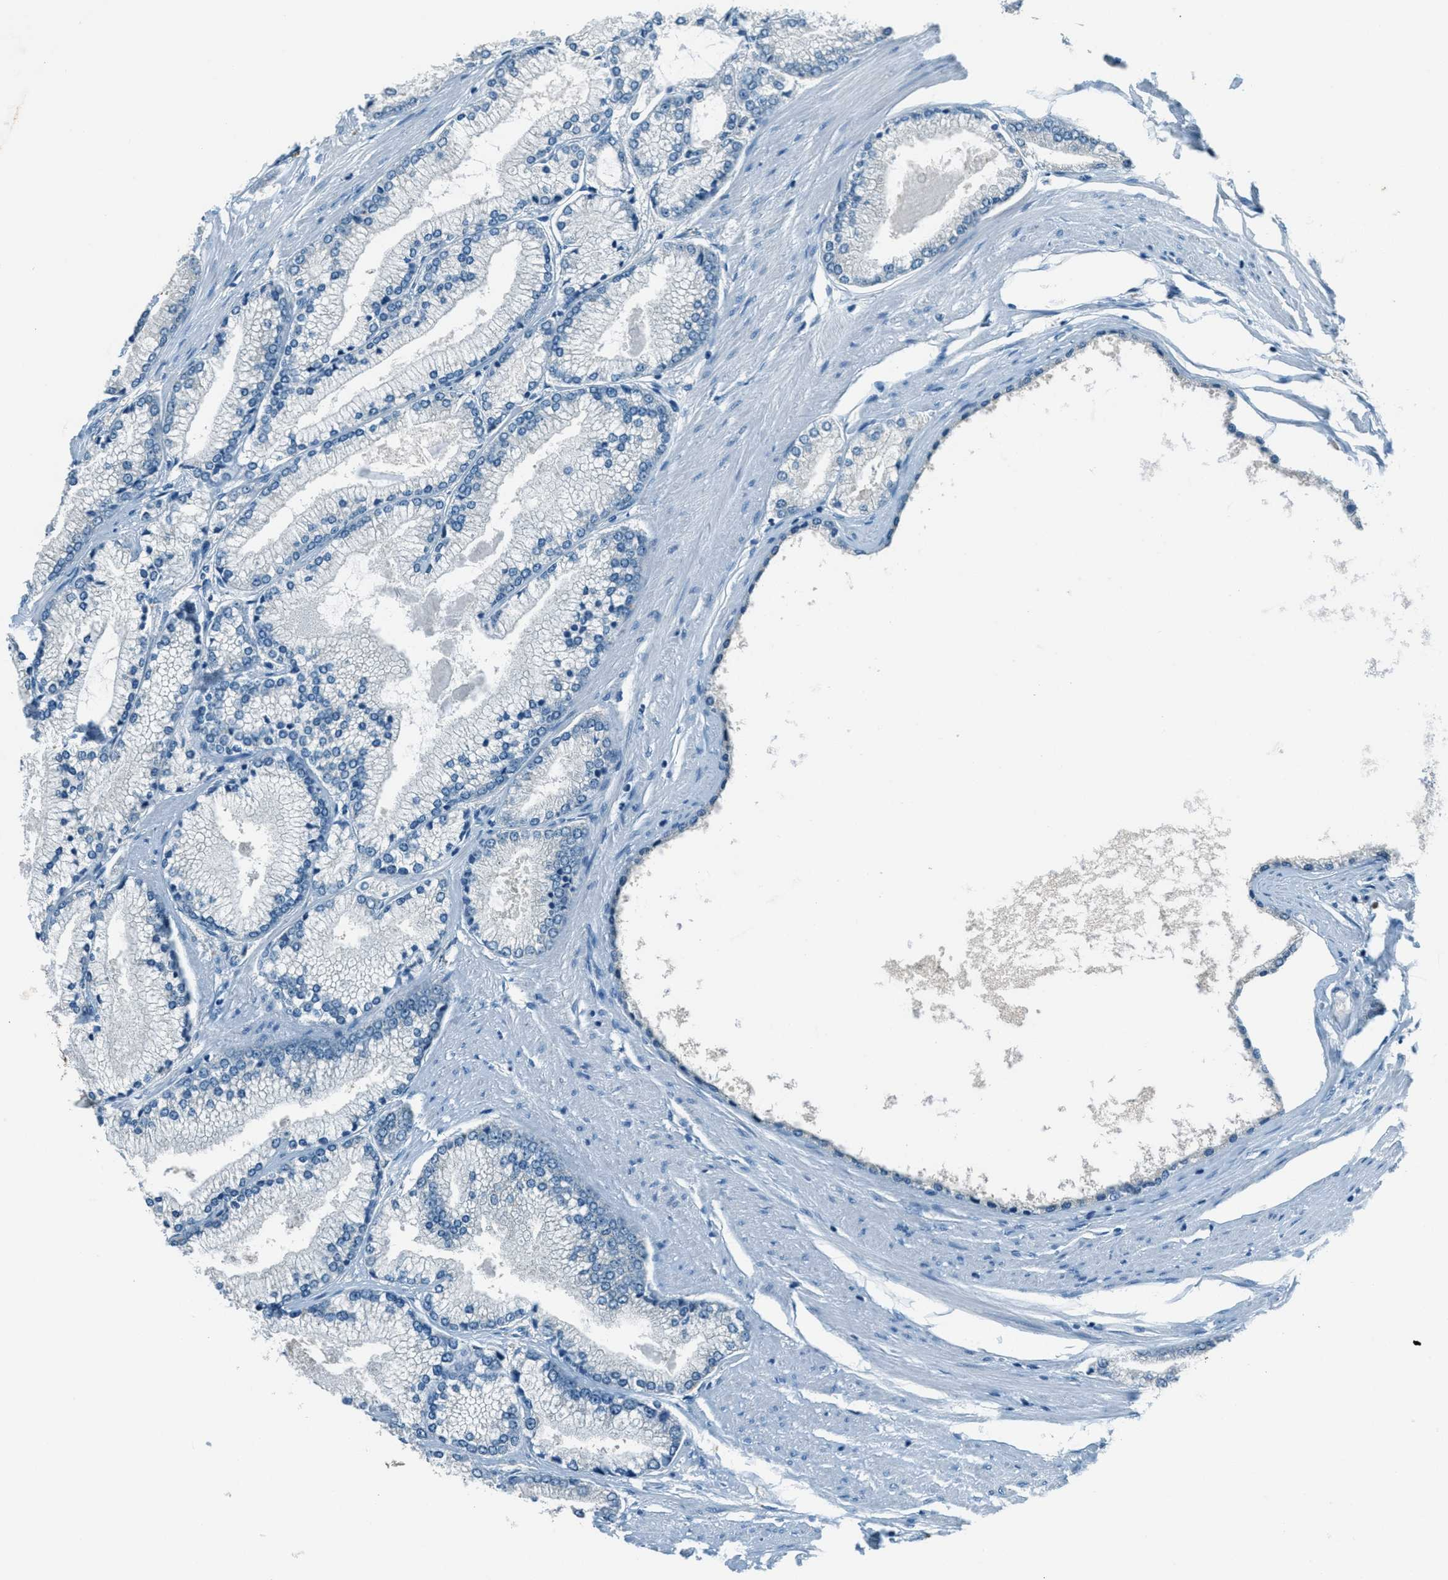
{"staining": {"intensity": "negative", "quantity": "none", "location": "none"}, "tissue": "prostate cancer", "cell_type": "Tumor cells", "image_type": "cancer", "snomed": [{"axis": "morphology", "description": "Adenocarcinoma, High grade"}, {"axis": "topography", "description": "Prostate"}], "caption": "This is a image of immunohistochemistry staining of prostate cancer (high-grade adenocarcinoma), which shows no positivity in tumor cells.", "gene": "MSLN", "patient": {"sex": "male", "age": 61}}